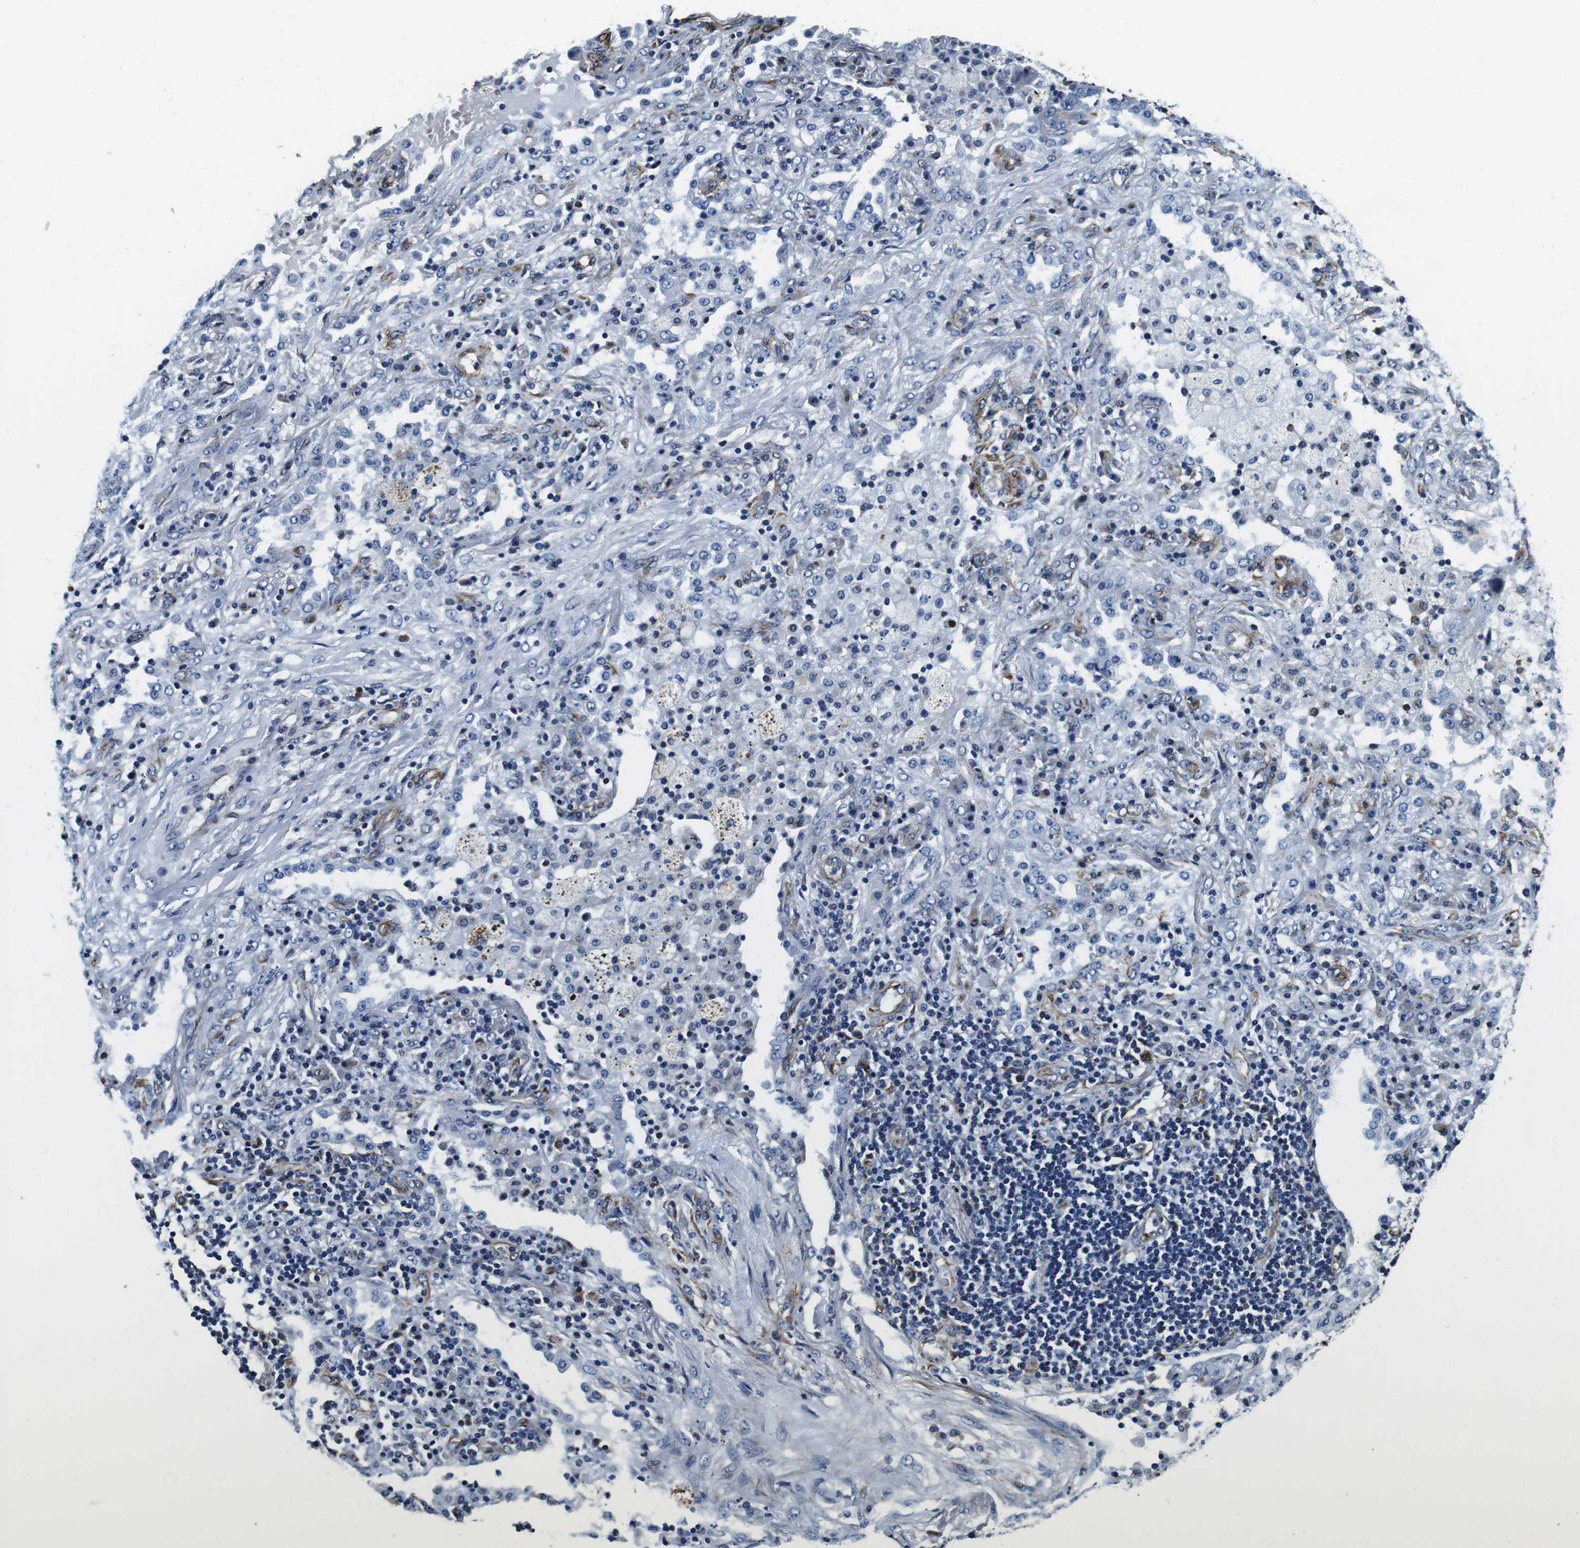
{"staining": {"intensity": "negative", "quantity": "none", "location": "none"}, "tissue": "lung cancer", "cell_type": "Tumor cells", "image_type": "cancer", "snomed": [{"axis": "morphology", "description": "Squamous cell carcinoma, NOS"}, {"axis": "topography", "description": "Lung"}], "caption": "This is an IHC photomicrograph of human squamous cell carcinoma (lung). There is no staining in tumor cells.", "gene": "GJE1", "patient": {"sex": "female", "age": 63}}